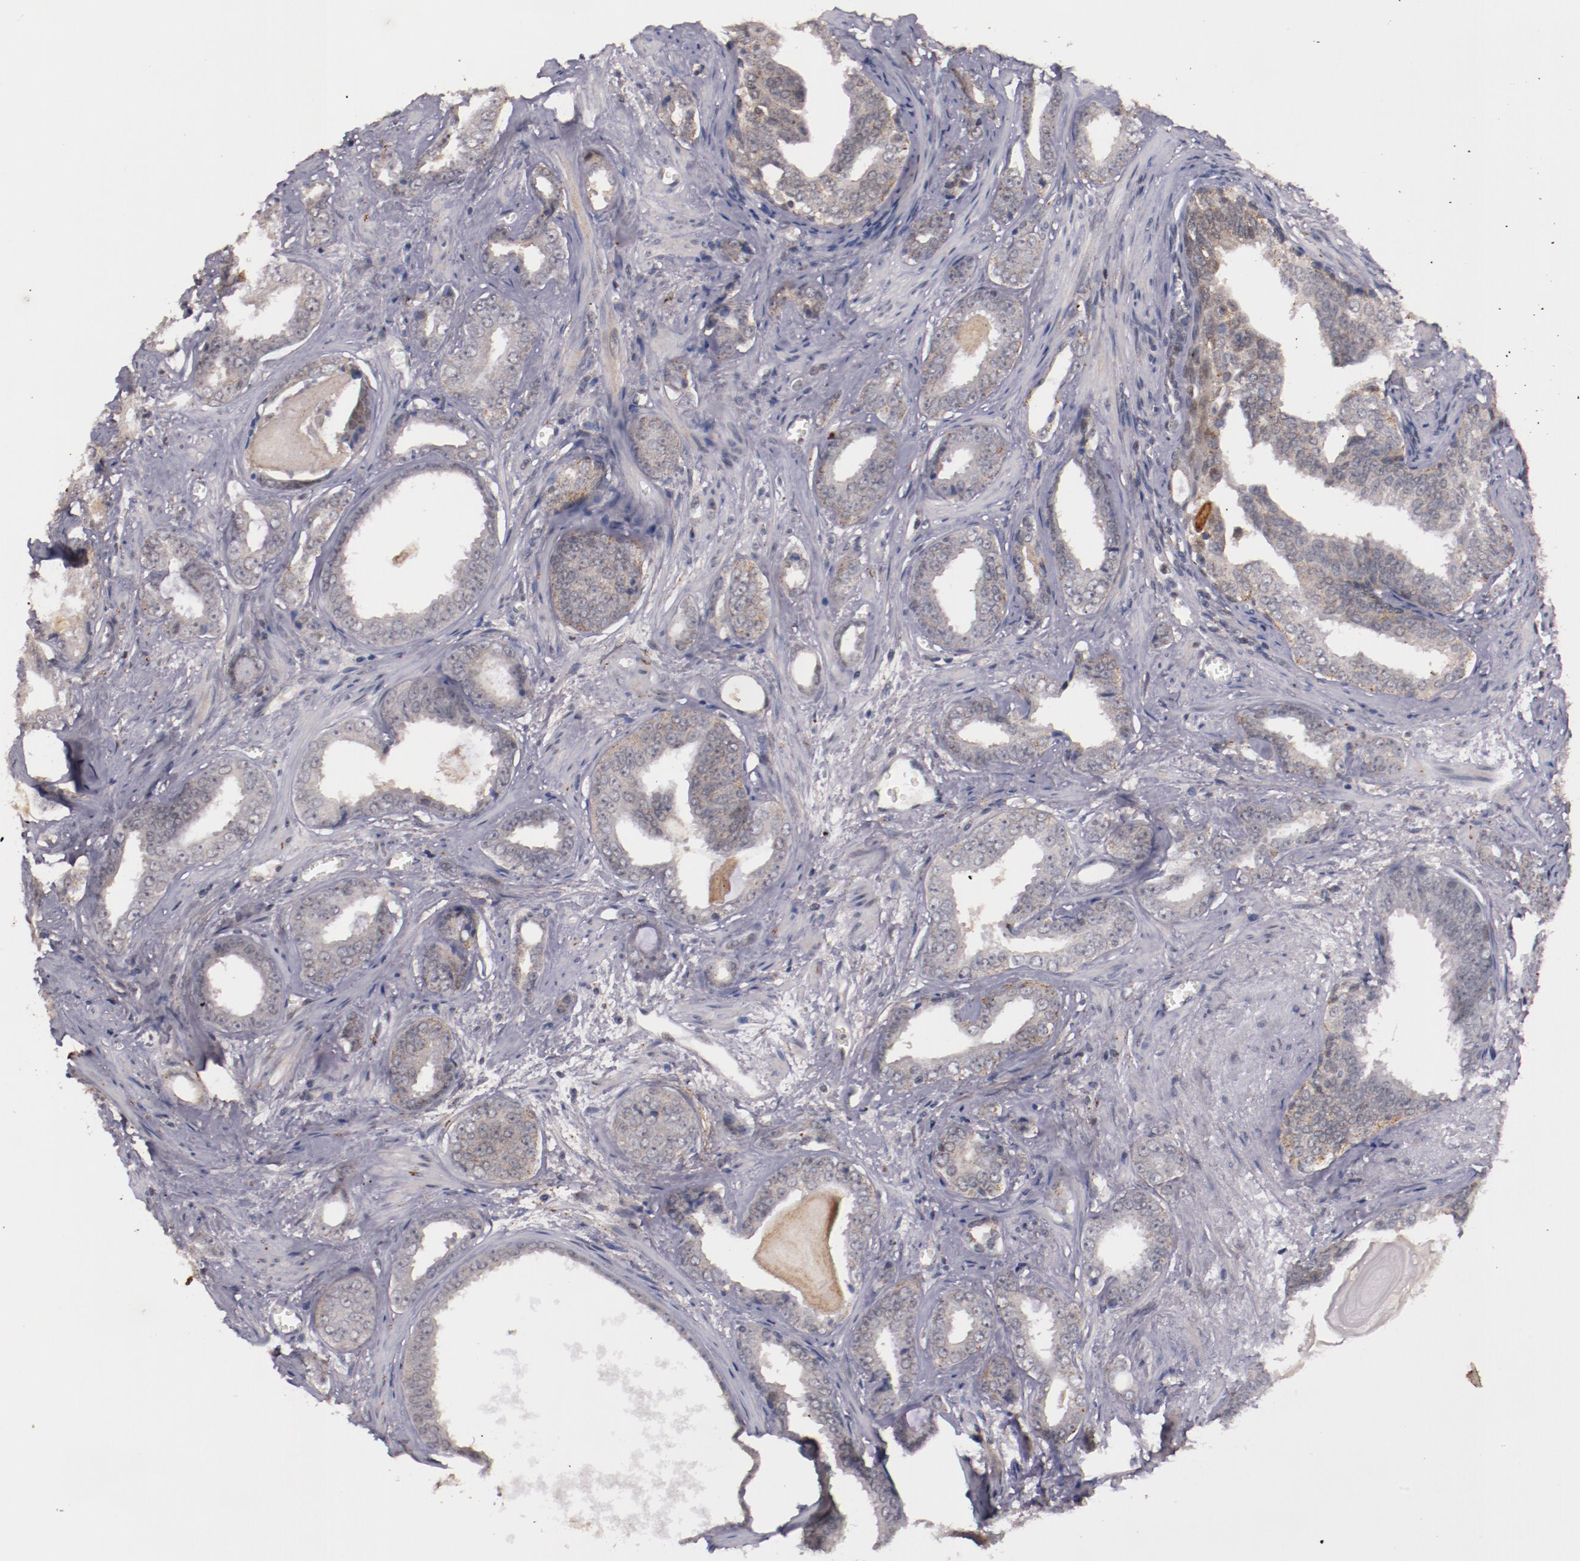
{"staining": {"intensity": "weak", "quantity": "25%-75%", "location": "cytoplasmic/membranous"}, "tissue": "prostate cancer", "cell_type": "Tumor cells", "image_type": "cancer", "snomed": [{"axis": "morphology", "description": "Adenocarcinoma, Medium grade"}, {"axis": "topography", "description": "Prostate"}], "caption": "Immunohistochemistry (IHC) photomicrograph of prostate cancer (adenocarcinoma (medium-grade)) stained for a protein (brown), which displays low levels of weak cytoplasmic/membranous expression in about 25%-75% of tumor cells.", "gene": "SYP", "patient": {"sex": "male", "age": 79}}